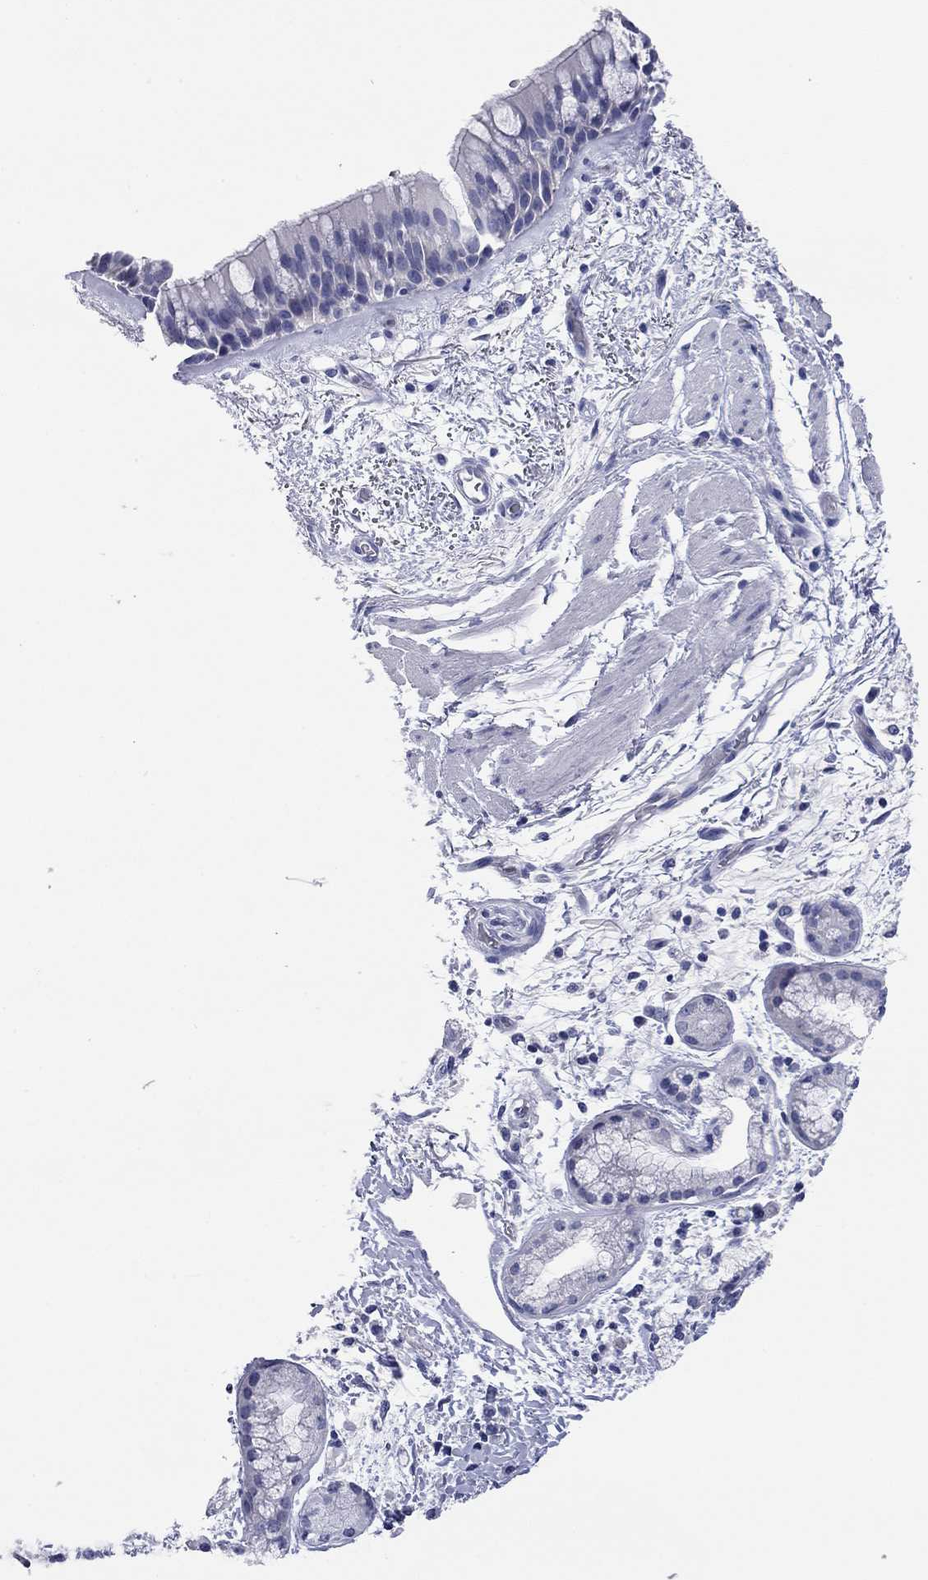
{"staining": {"intensity": "negative", "quantity": "none", "location": "none"}, "tissue": "bronchus", "cell_type": "Respiratory epithelial cells", "image_type": "normal", "snomed": [{"axis": "morphology", "description": "Normal tissue, NOS"}, {"axis": "topography", "description": "Bronchus"}, {"axis": "topography", "description": "Lung"}], "caption": "Protein analysis of unremarkable bronchus displays no significant staining in respiratory epithelial cells.", "gene": "ENSG00000269035", "patient": {"sex": "female", "age": 57}}